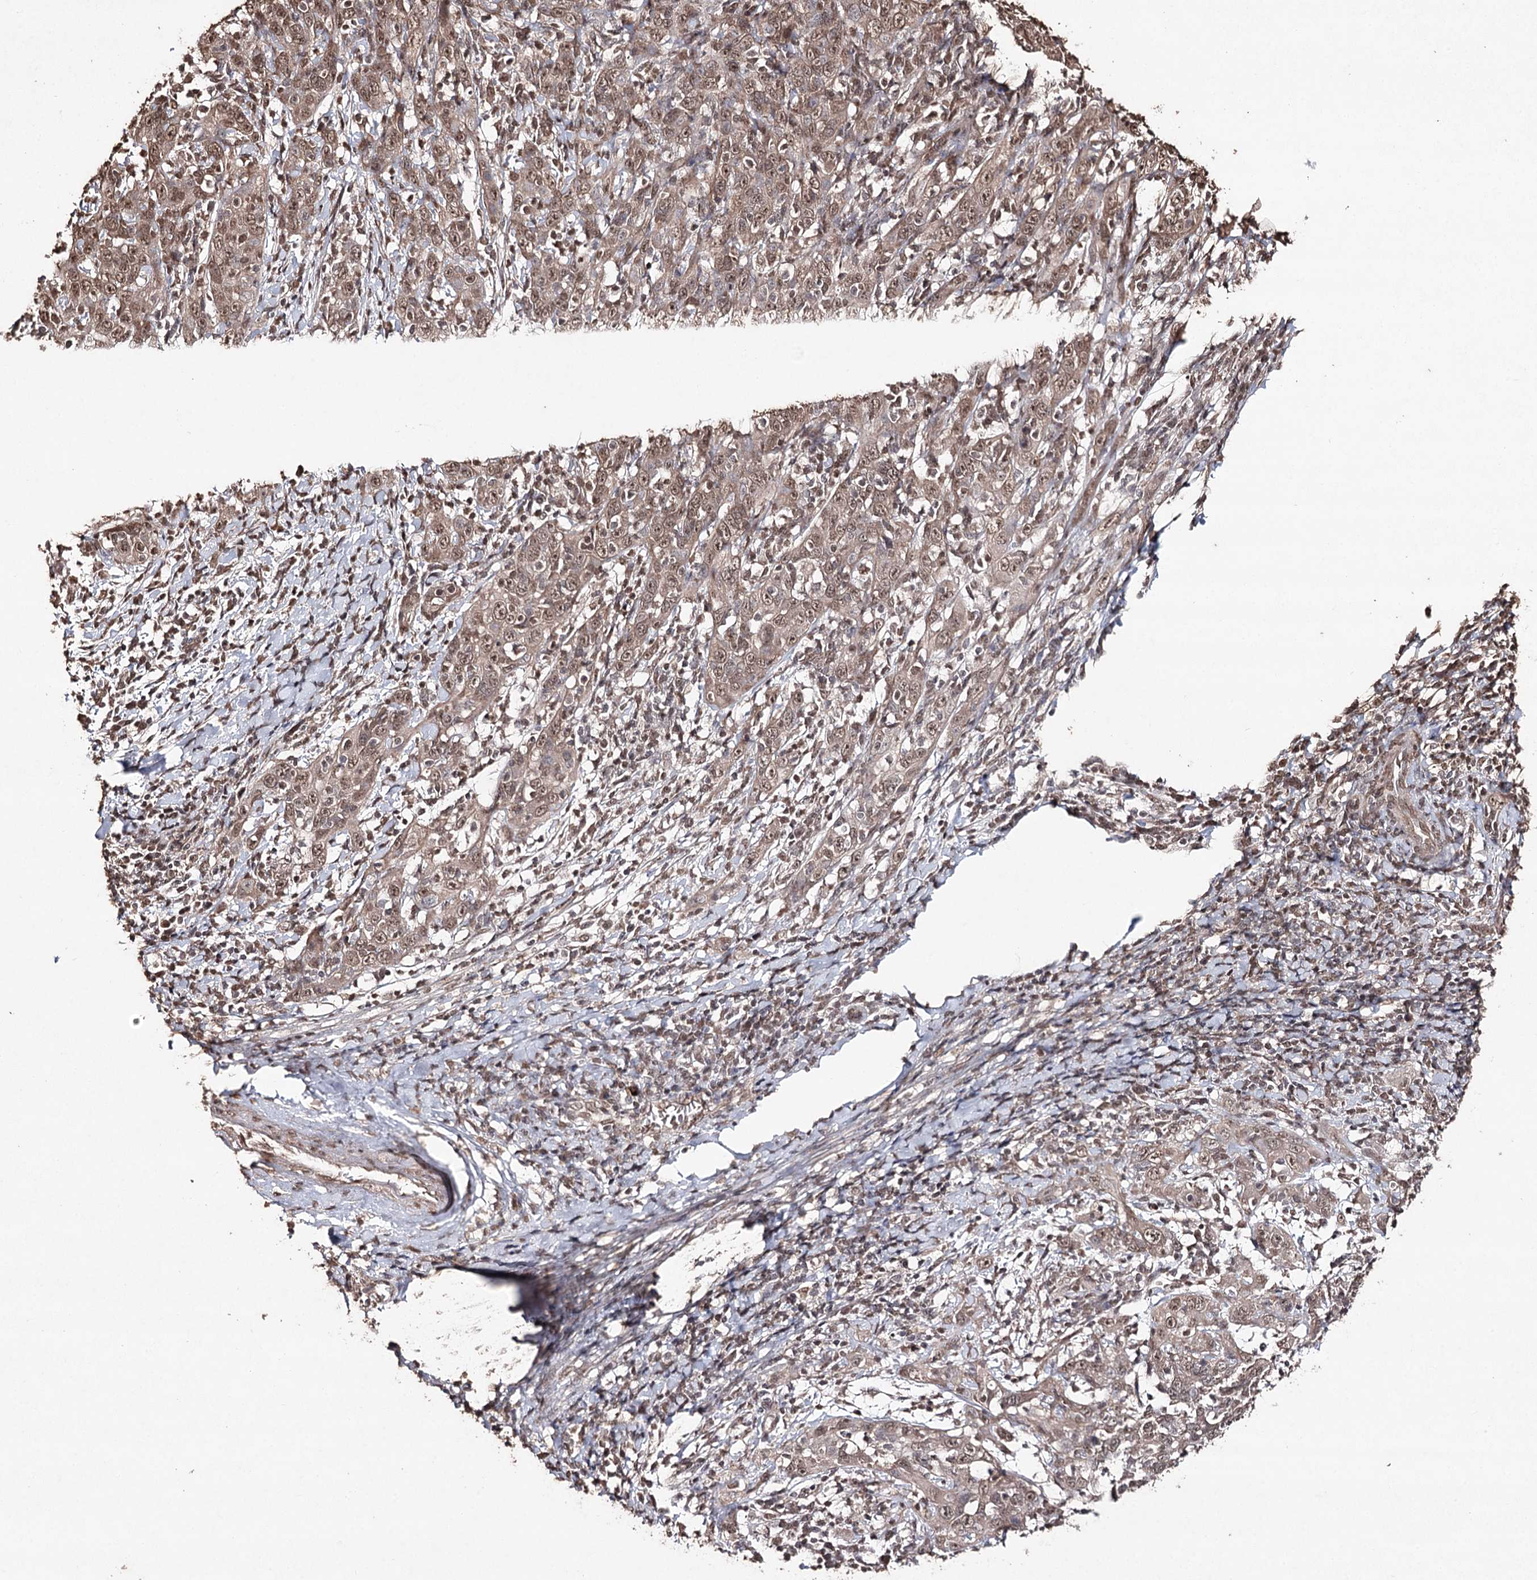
{"staining": {"intensity": "moderate", "quantity": ">75%", "location": "cytoplasmic/membranous,nuclear"}, "tissue": "cervical cancer", "cell_type": "Tumor cells", "image_type": "cancer", "snomed": [{"axis": "morphology", "description": "Squamous cell carcinoma, NOS"}, {"axis": "topography", "description": "Cervix"}], "caption": "Immunohistochemical staining of human cervical cancer (squamous cell carcinoma) demonstrates medium levels of moderate cytoplasmic/membranous and nuclear staining in approximately >75% of tumor cells.", "gene": "ATG14", "patient": {"sex": "female", "age": 46}}